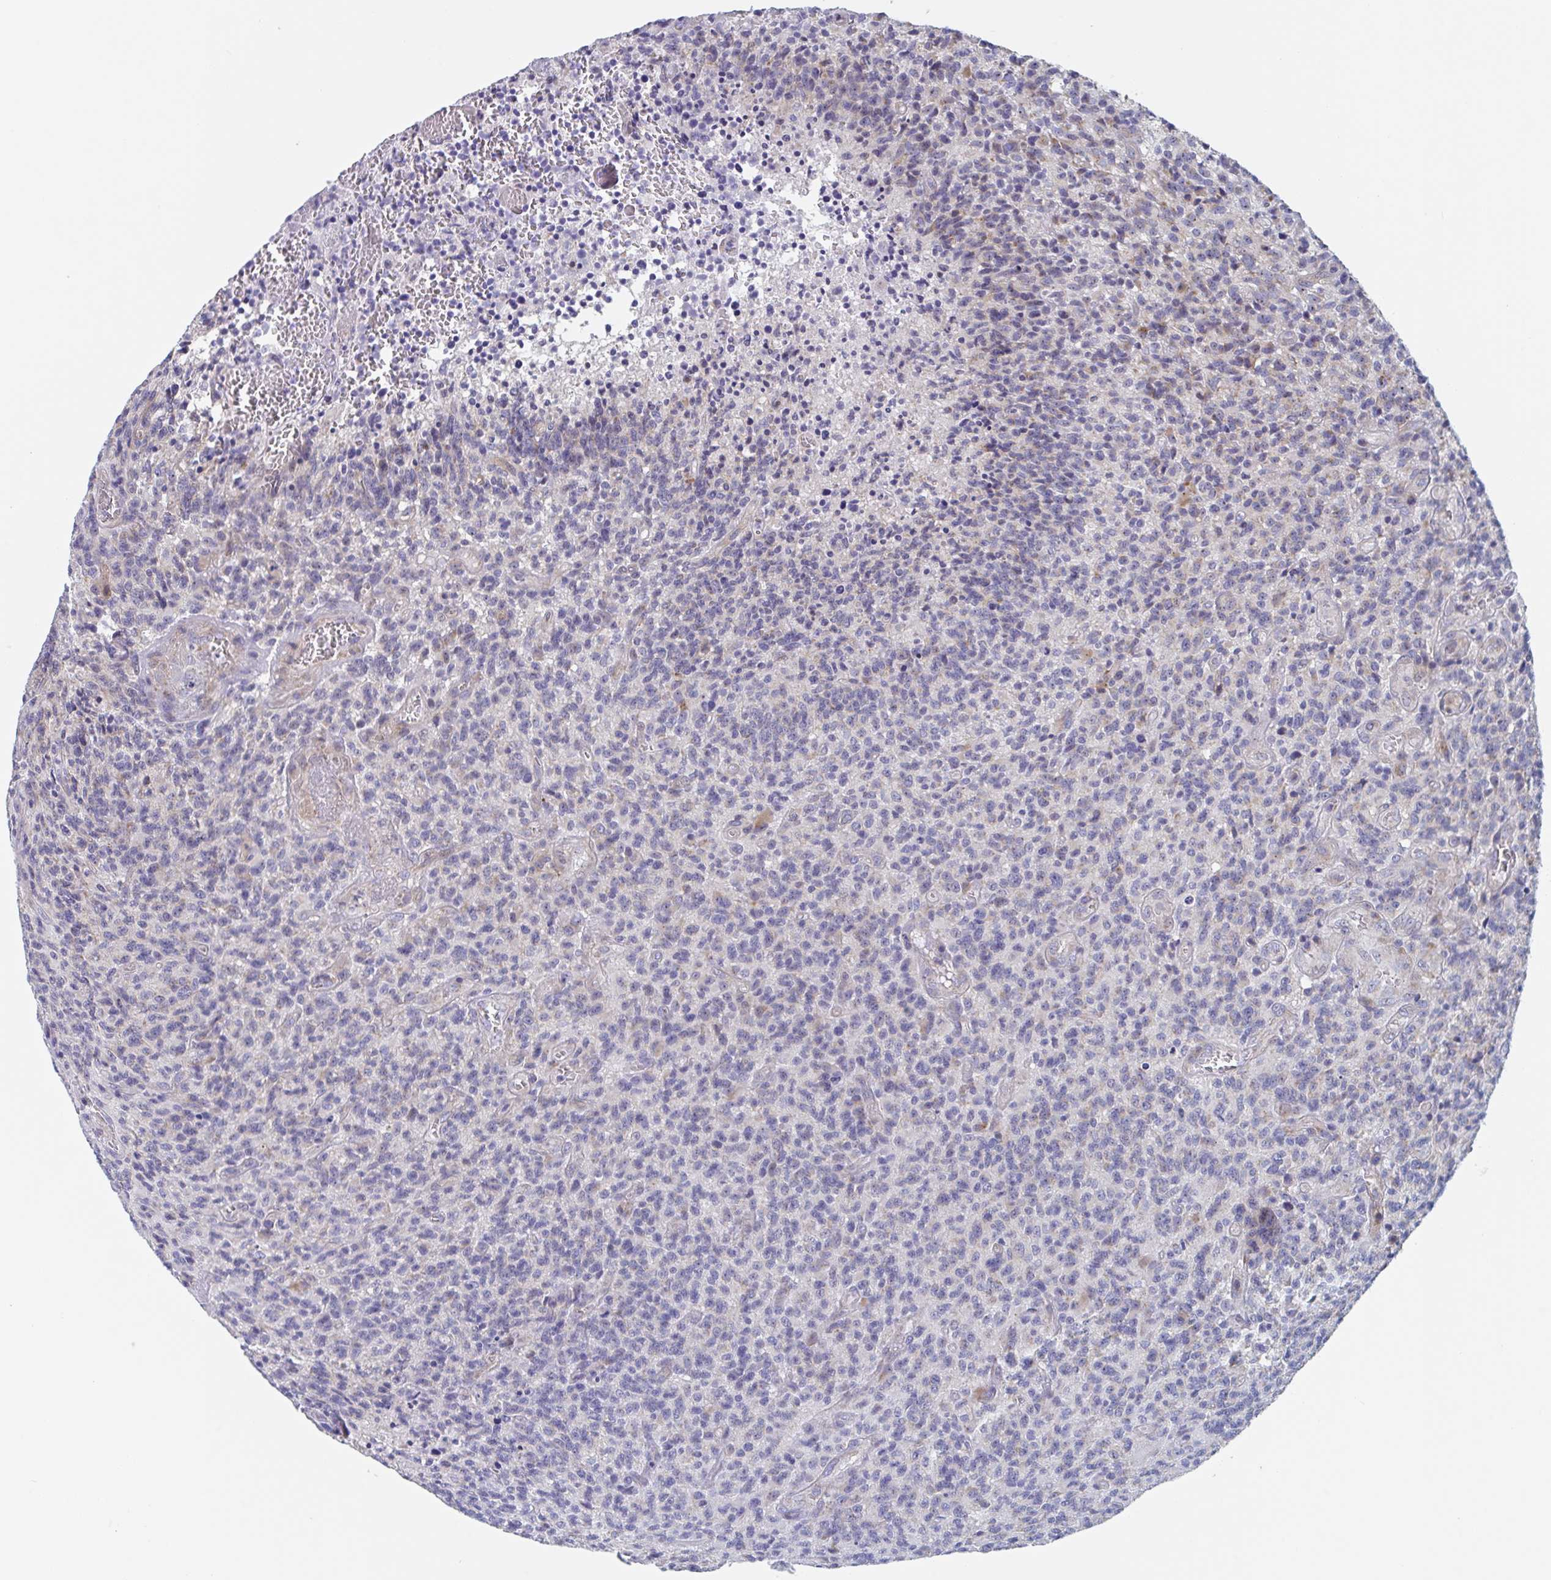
{"staining": {"intensity": "weak", "quantity": "<25%", "location": "cytoplasmic/membranous"}, "tissue": "glioma", "cell_type": "Tumor cells", "image_type": "cancer", "snomed": [{"axis": "morphology", "description": "Glioma, malignant, High grade"}, {"axis": "topography", "description": "Brain"}], "caption": "Human glioma stained for a protein using immunohistochemistry demonstrates no expression in tumor cells.", "gene": "MRPL53", "patient": {"sex": "male", "age": 76}}